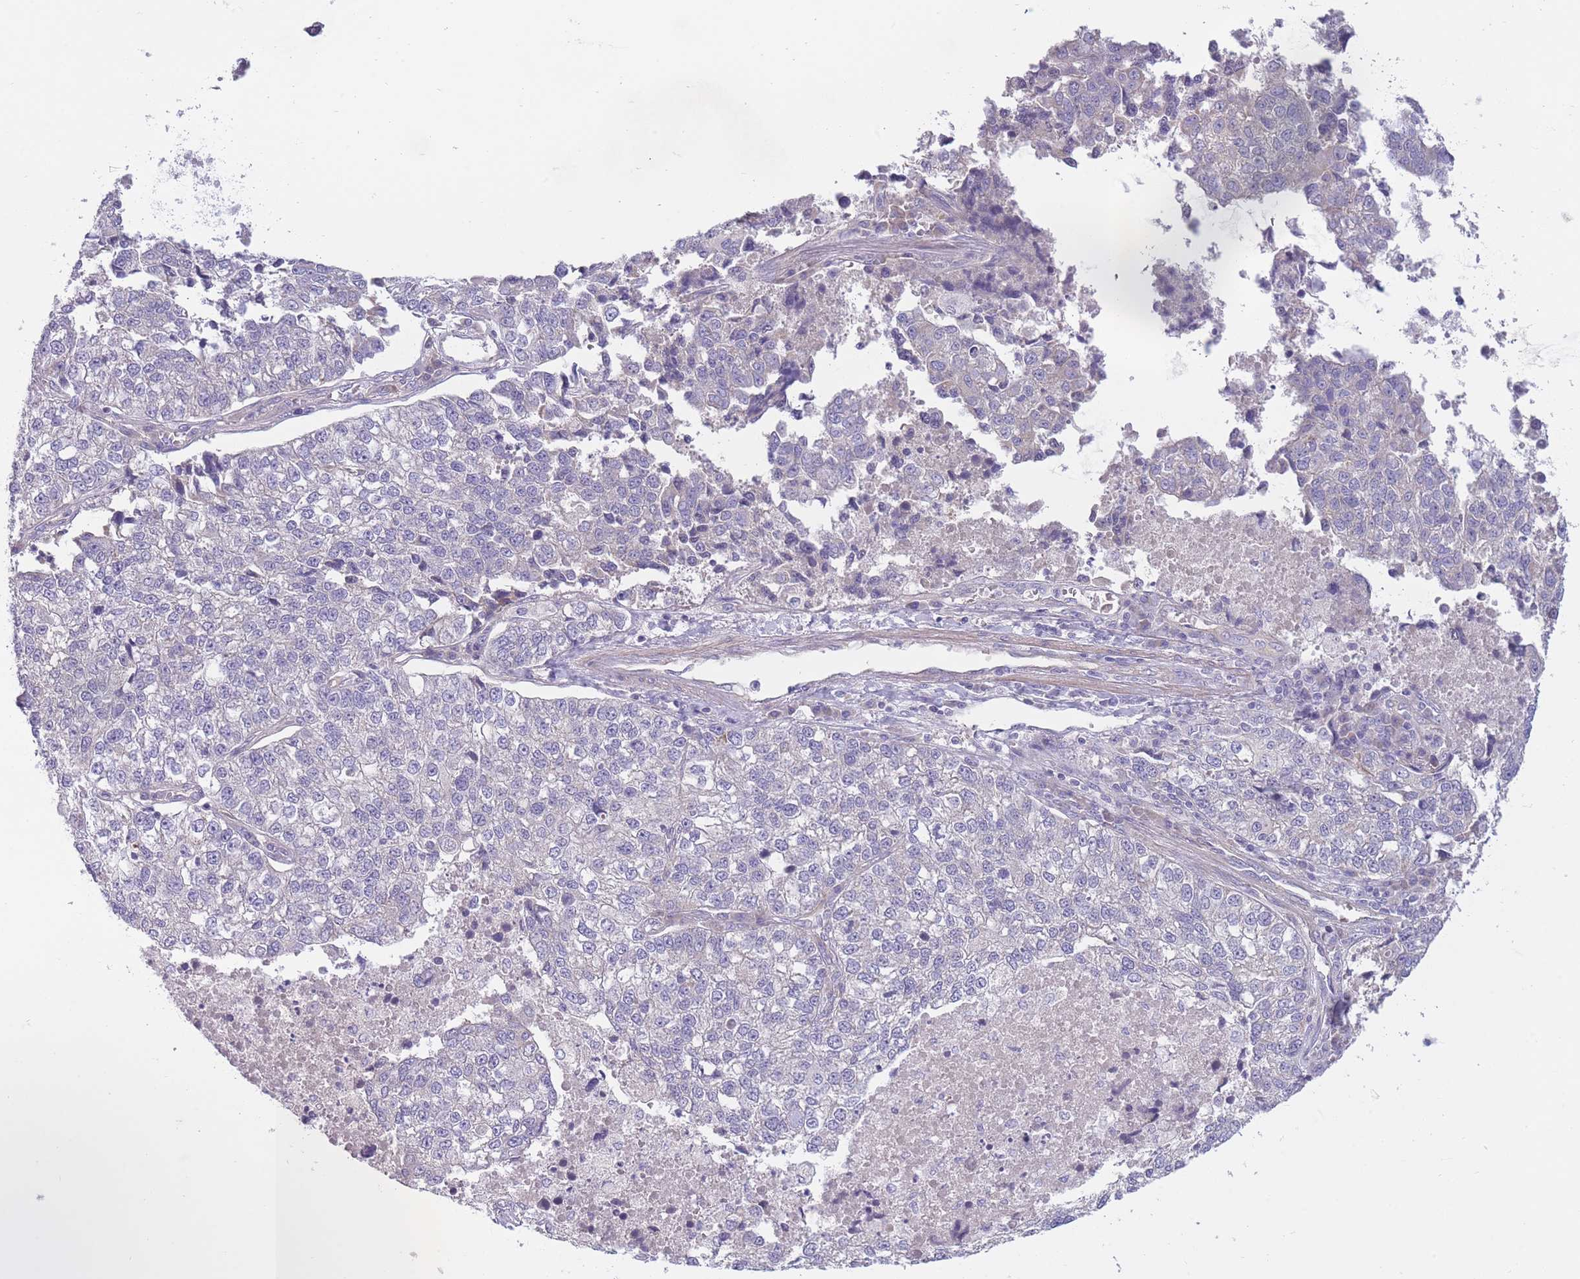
{"staining": {"intensity": "negative", "quantity": "none", "location": "none"}, "tissue": "lung cancer", "cell_type": "Tumor cells", "image_type": "cancer", "snomed": [{"axis": "morphology", "description": "Adenocarcinoma, NOS"}, {"axis": "topography", "description": "Lung"}], "caption": "The photomicrograph reveals no significant positivity in tumor cells of lung cancer.", "gene": "PNPLA5", "patient": {"sex": "male", "age": 49}}